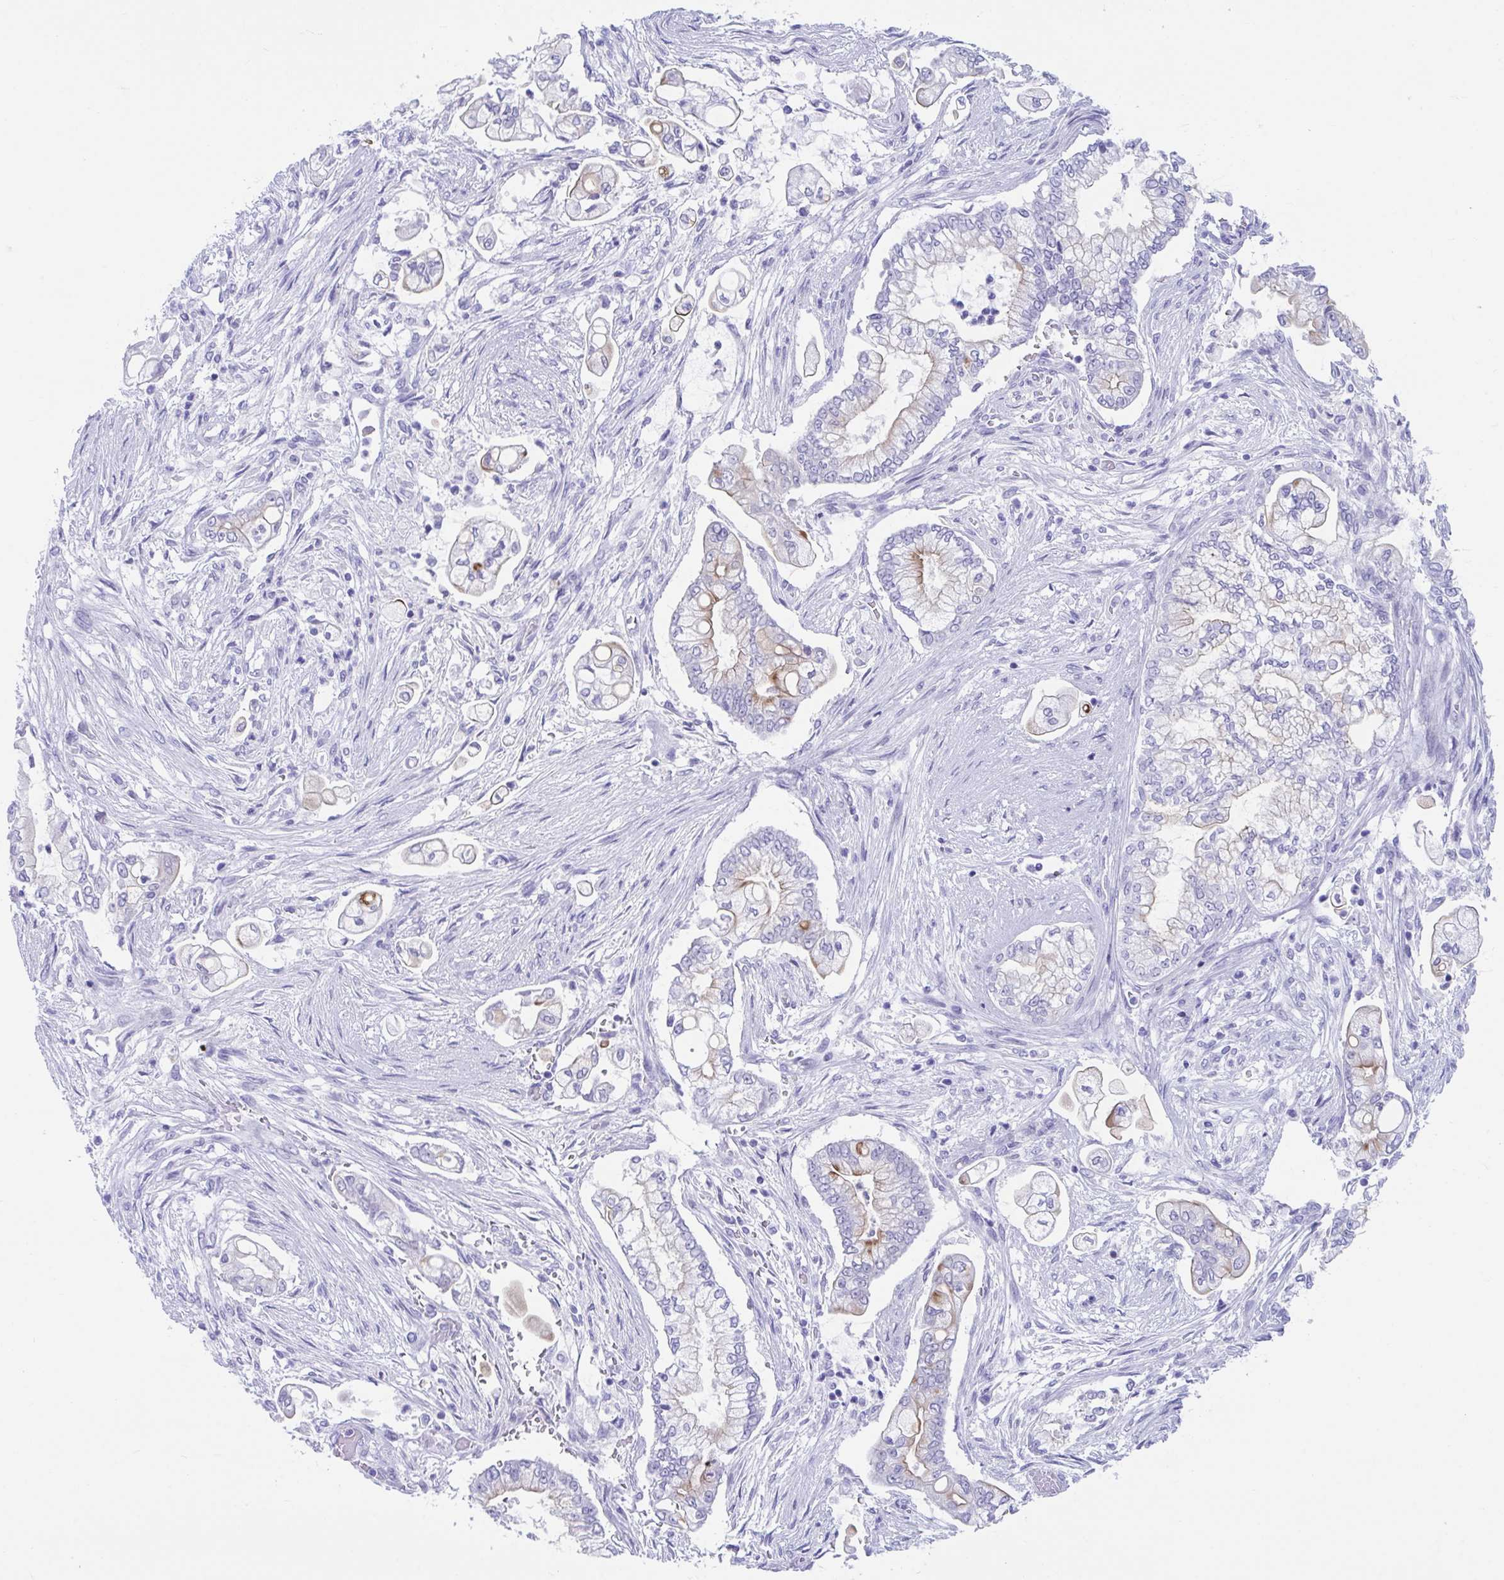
{"staining": {"intensity": "moderate", "quantity": "<25%", "location": "cytoplasmic/membranous"}, "tissue": "pancreatic cancer", "cell_type": "Tumor cells", "image_type": "cancer", "snomed": [{"axis": "morphology", "description": "Adenocarcinoma, NOS"}, {"axis": "topography", "description": "Pancreas"}], "caption": "Immunohistochemical staining of human pancreatic cancer reveals low levels of moderate cytoplasmic/membranous protein staining in approximately <25% of tumor cells. The protein of interest is shown in brown color, while the nuclei are stained blue.", "gene": "TTC30B", "patient": {"sex": "female", "age": 69}}